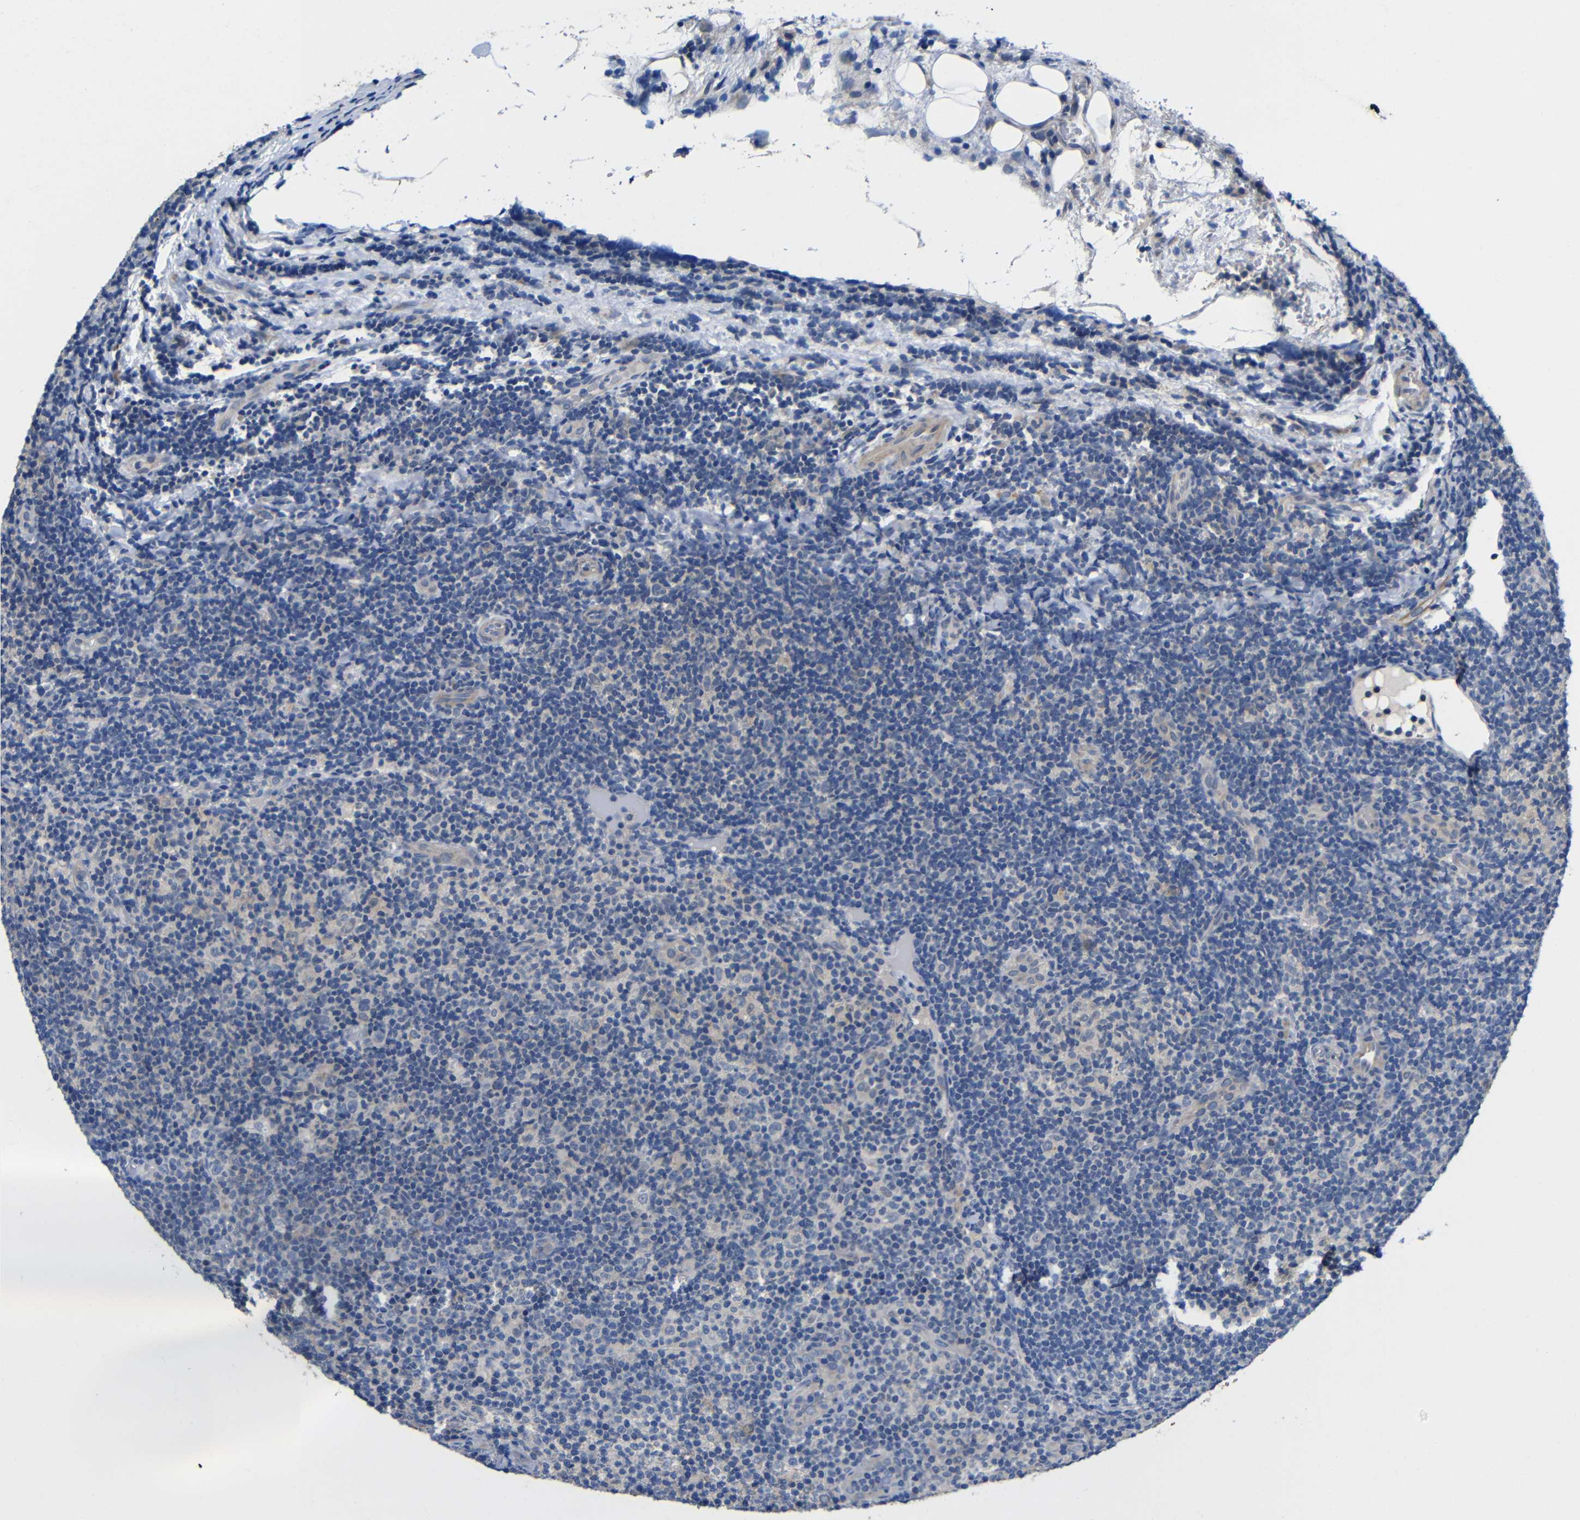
{"staining": {"intensity": "negative", "quantity": "none", "location": "none"}, "tissue": "lymphoma", "cell_type": "Tumor cells", "image_type": "cancer", "snomed": [{"axis": "morphology", "description": "Malignant lymphoma, non-Hodgkin's type, Low grade"}, {"axis": "topography", "description": "Lymph node"}], "caption": "This photomicrograph is of low-grade malignant lymphoma, non-Hodgkin's type stained with IHC to label a protein in brown with the nuclei are counter-stained blue. There is no positivity in tumor cells. The staining was performed using DAB to visualize the protein expression in brown, while the nuclei were stained in blue with hematoxylin (Magnification: 20x).", "gene": "ZNF90", "patient": {"sex": "male", "age": 83}}